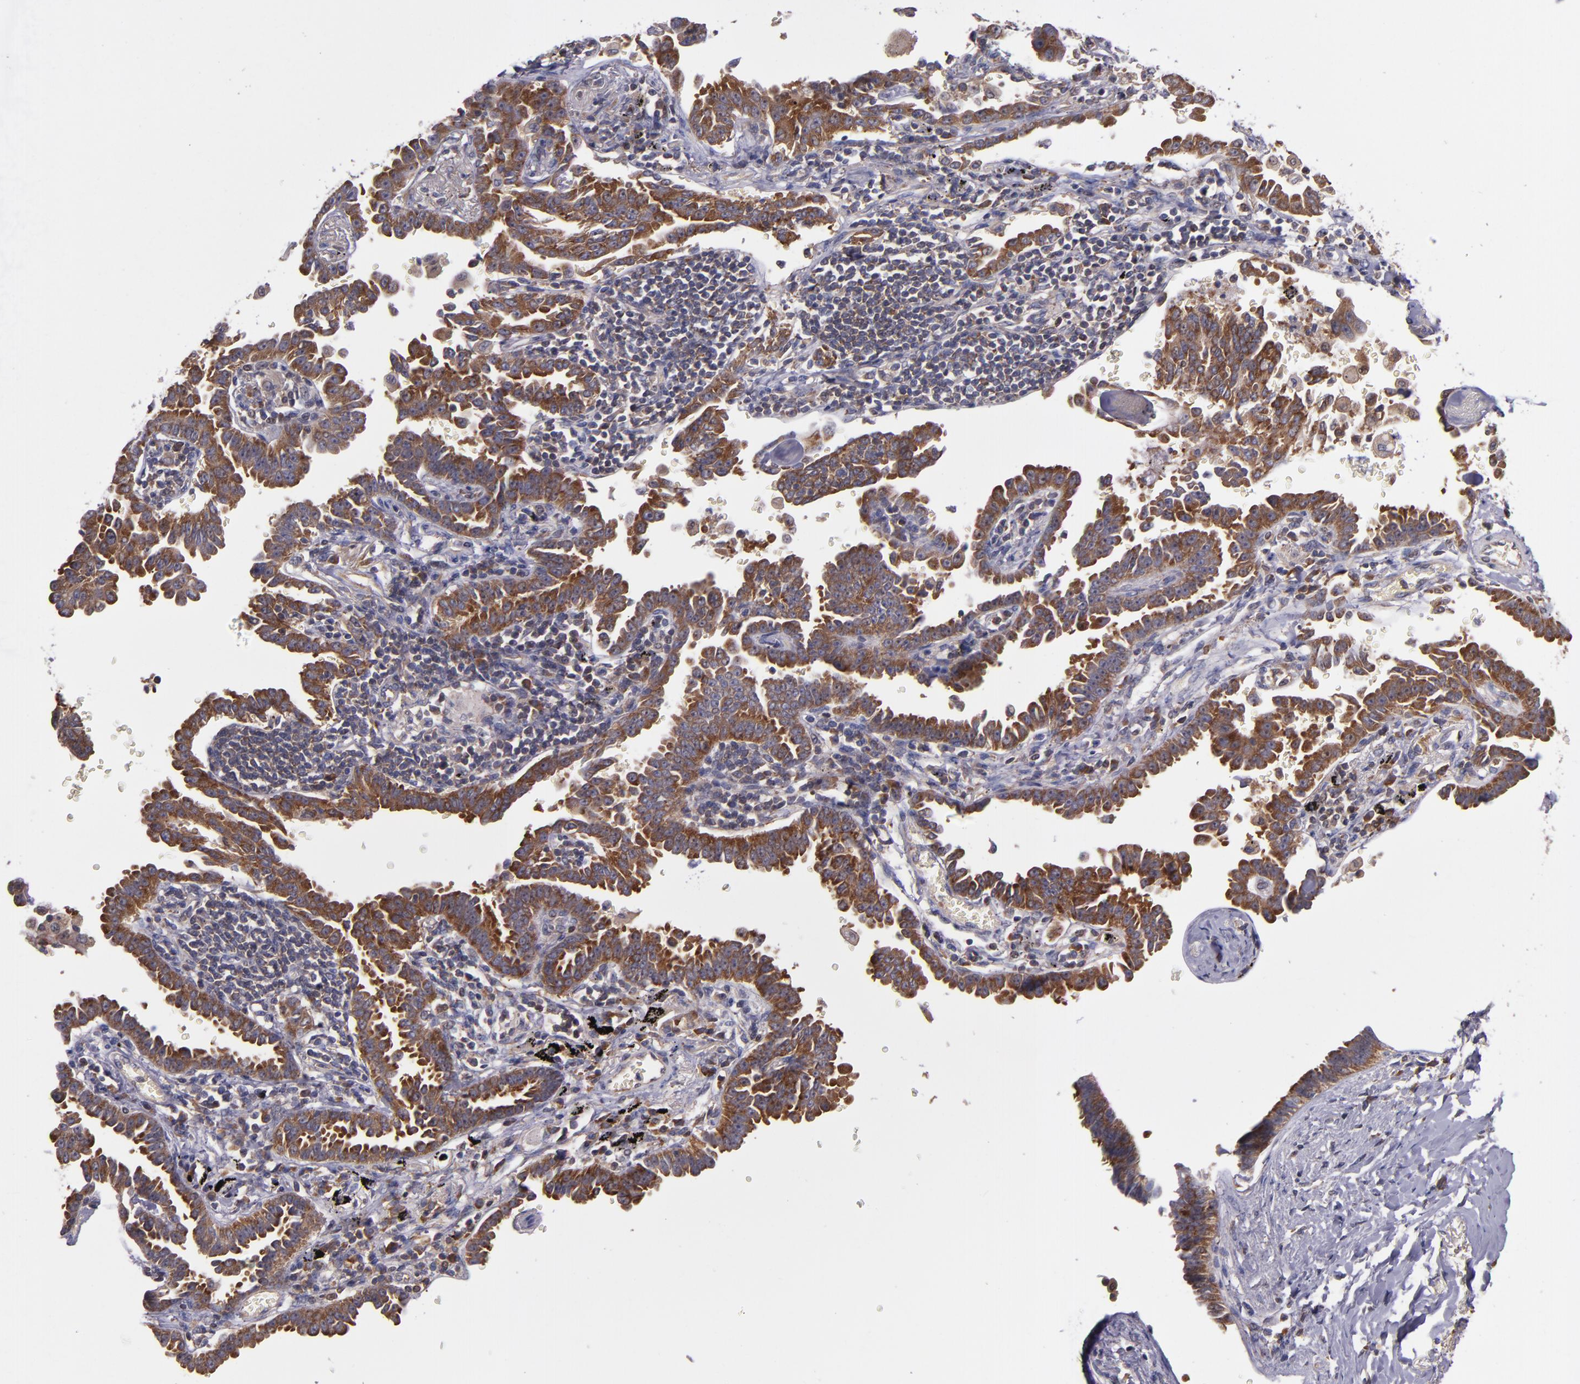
{"staining": {"intensity": "strong", "quantity": ">75%", "location": "cytoplasmic/membranous"}, "tissue": "lung cancer", "cell_type": "Tumor cells", "image_type": "cancer", "snomed": [{"axis": "morphology", "description": "Adenocarcinoma, NOS"}, {"axis": "topography", "description": "Lung"}], "caption": "IHC of human lung adenocarcinoma demonstrates high levels of strong cytoplasmic/membranous positivity in approximately >75% of tumor cells.", "gene": "EIF4ENIF1", "patient": {"sex": "female", "age": 64}}